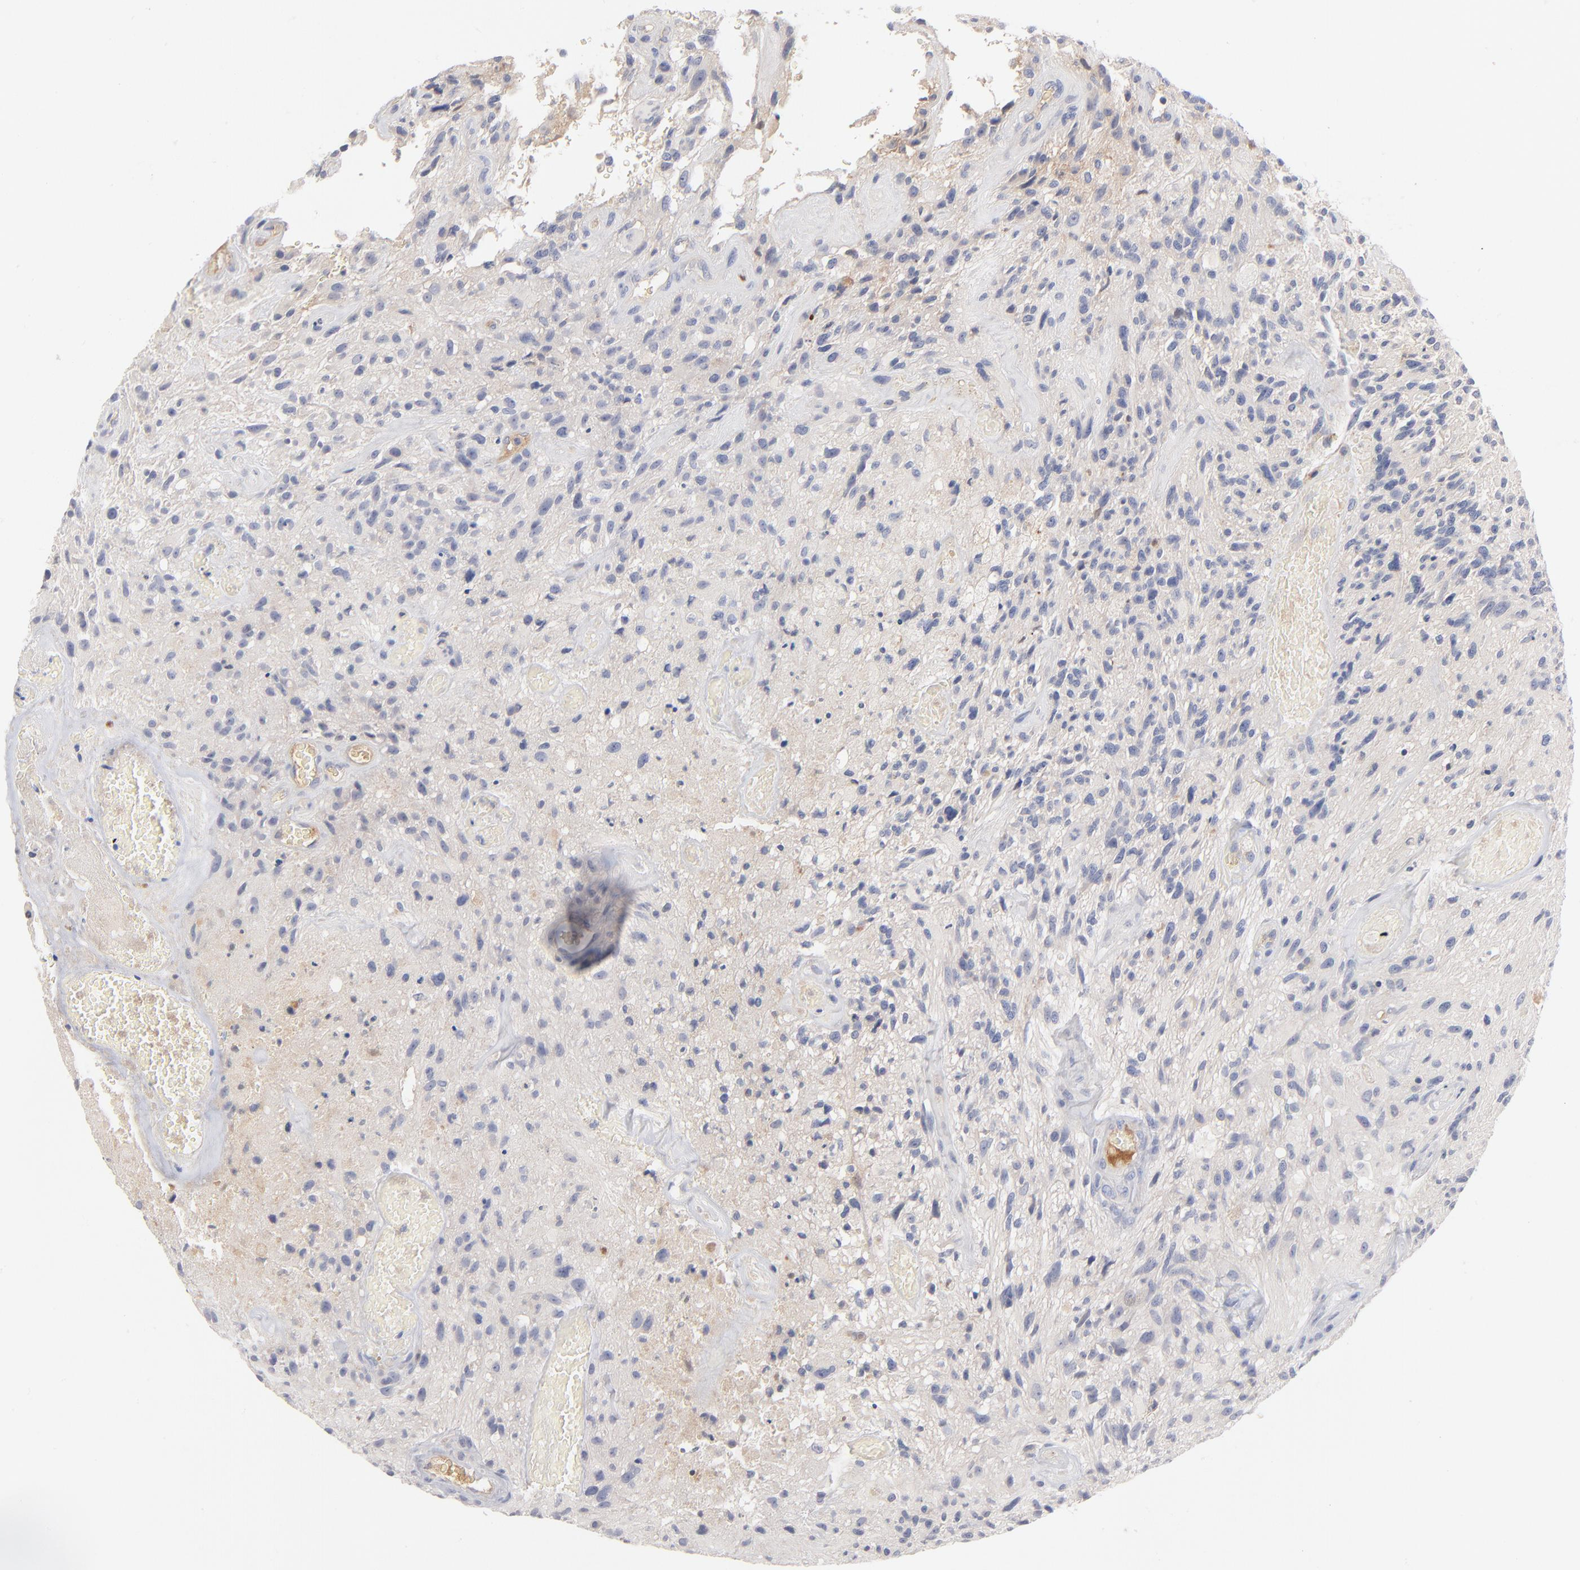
{"staining": {"intensity": "negative", "quantity": "none", "location": "none"}, "tissue": "glioma", "cell_type": "Tumor cells", "image_type": "cancer", "snomed": [{"axis": "morphology", "description": "Normal tissue, NOS"}, {"axis": "morphology", "description": "Glioma, malignant, High grade"}, {"axis": "topography", "description": "Cerebral cortex"}], "caption": "Immunohistochemistry of human glioma shows no staining in tumor cells.", "gene": "F12", "patient": {"sex": "male", "age": 75}}